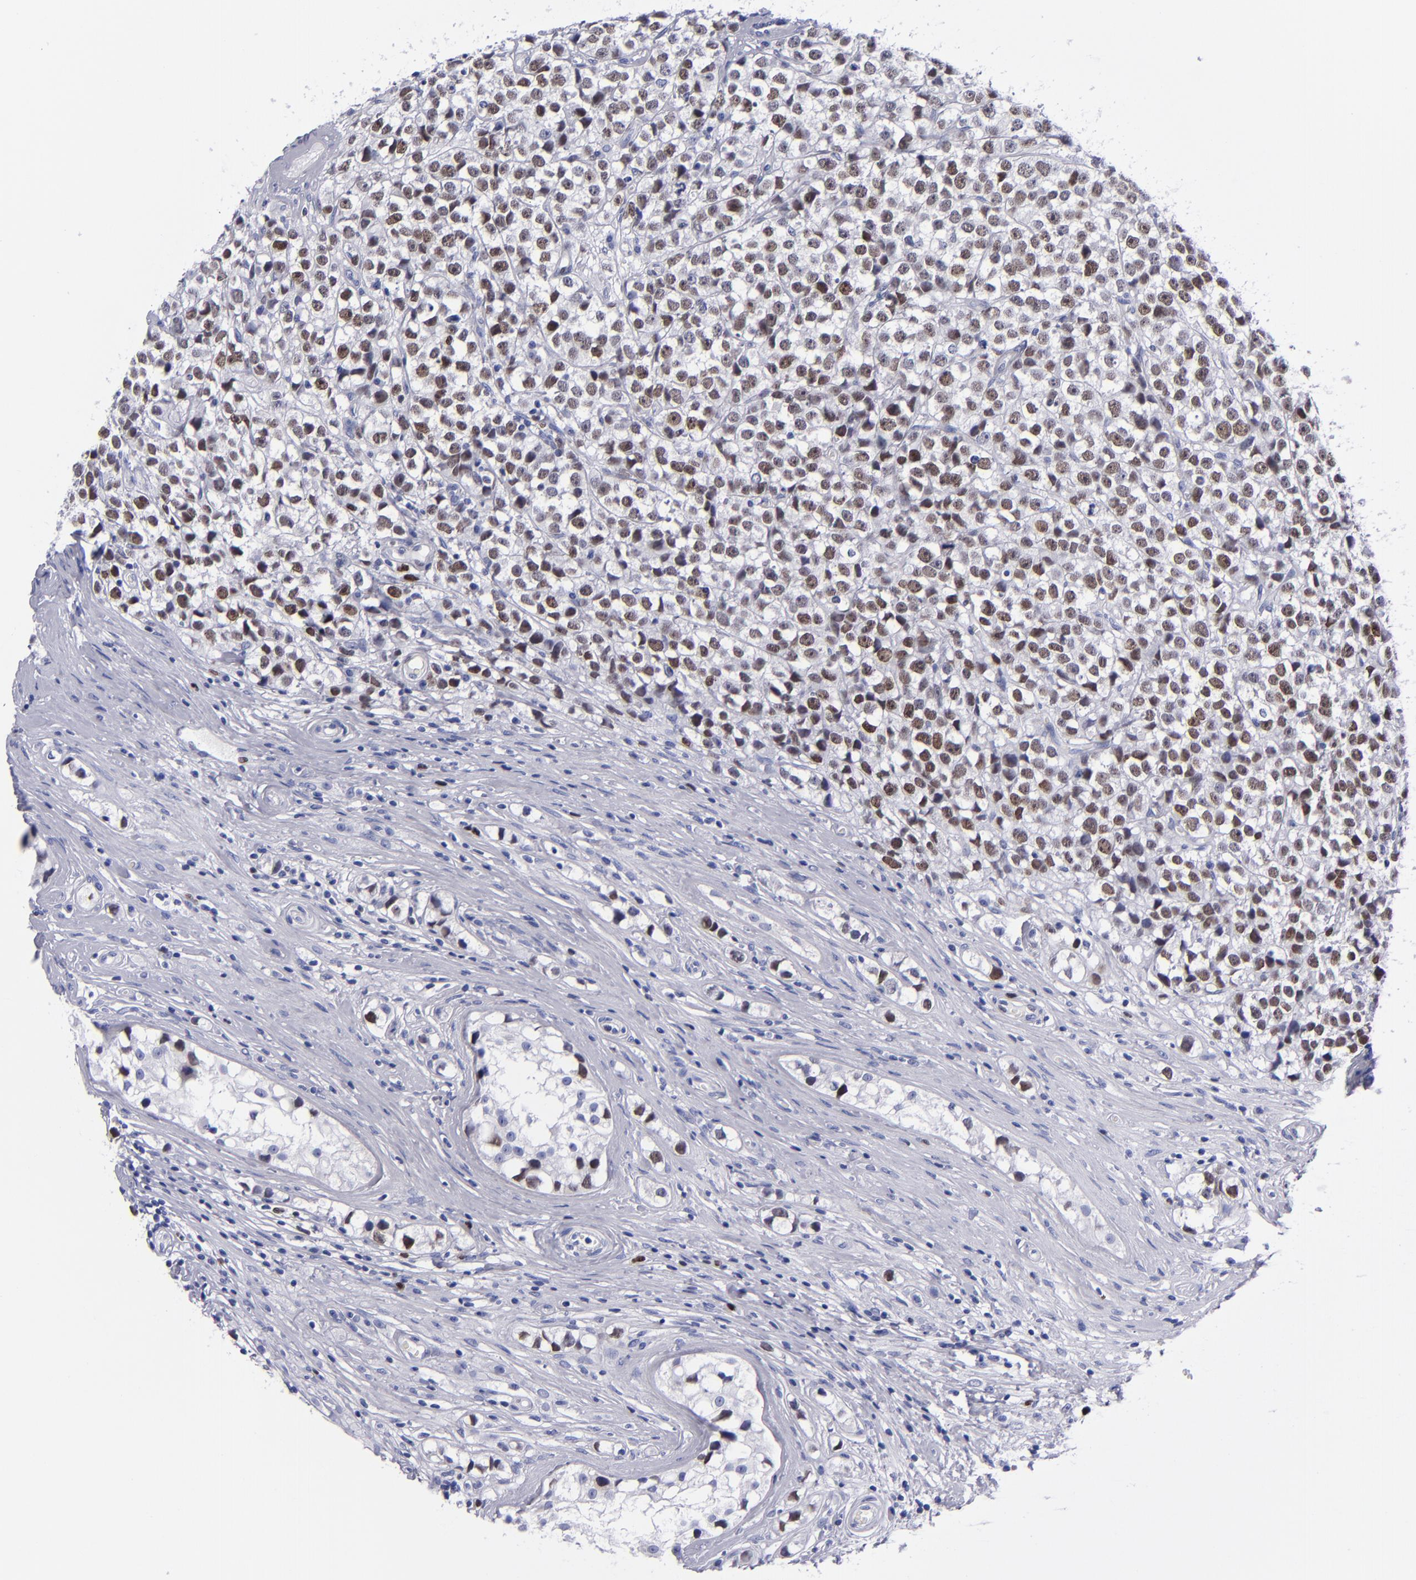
{"staining": {"intensity": "moderate", "quantity": ">75%", "location": "nuclear"}, "tissue": "testis cancer", "cell_type": "Tumor cells", "image_type": "cancer", "snomed": [{"axis": "morphology", "description": "Seminoma, NOS"}, {"axis": "topography", "description": "Testis"}], "caption": "Seminoma (testis) was stained to show a protein in brown. There is medium levels of moderate nuclear expression in approximately >75% of tumor cells. (DAB (3,3'-diaminobenzidine) IHC with brightfield microscopy, high magnification).", "gene": "MCM7", "patient": {"sex": "male", "age": 25}}